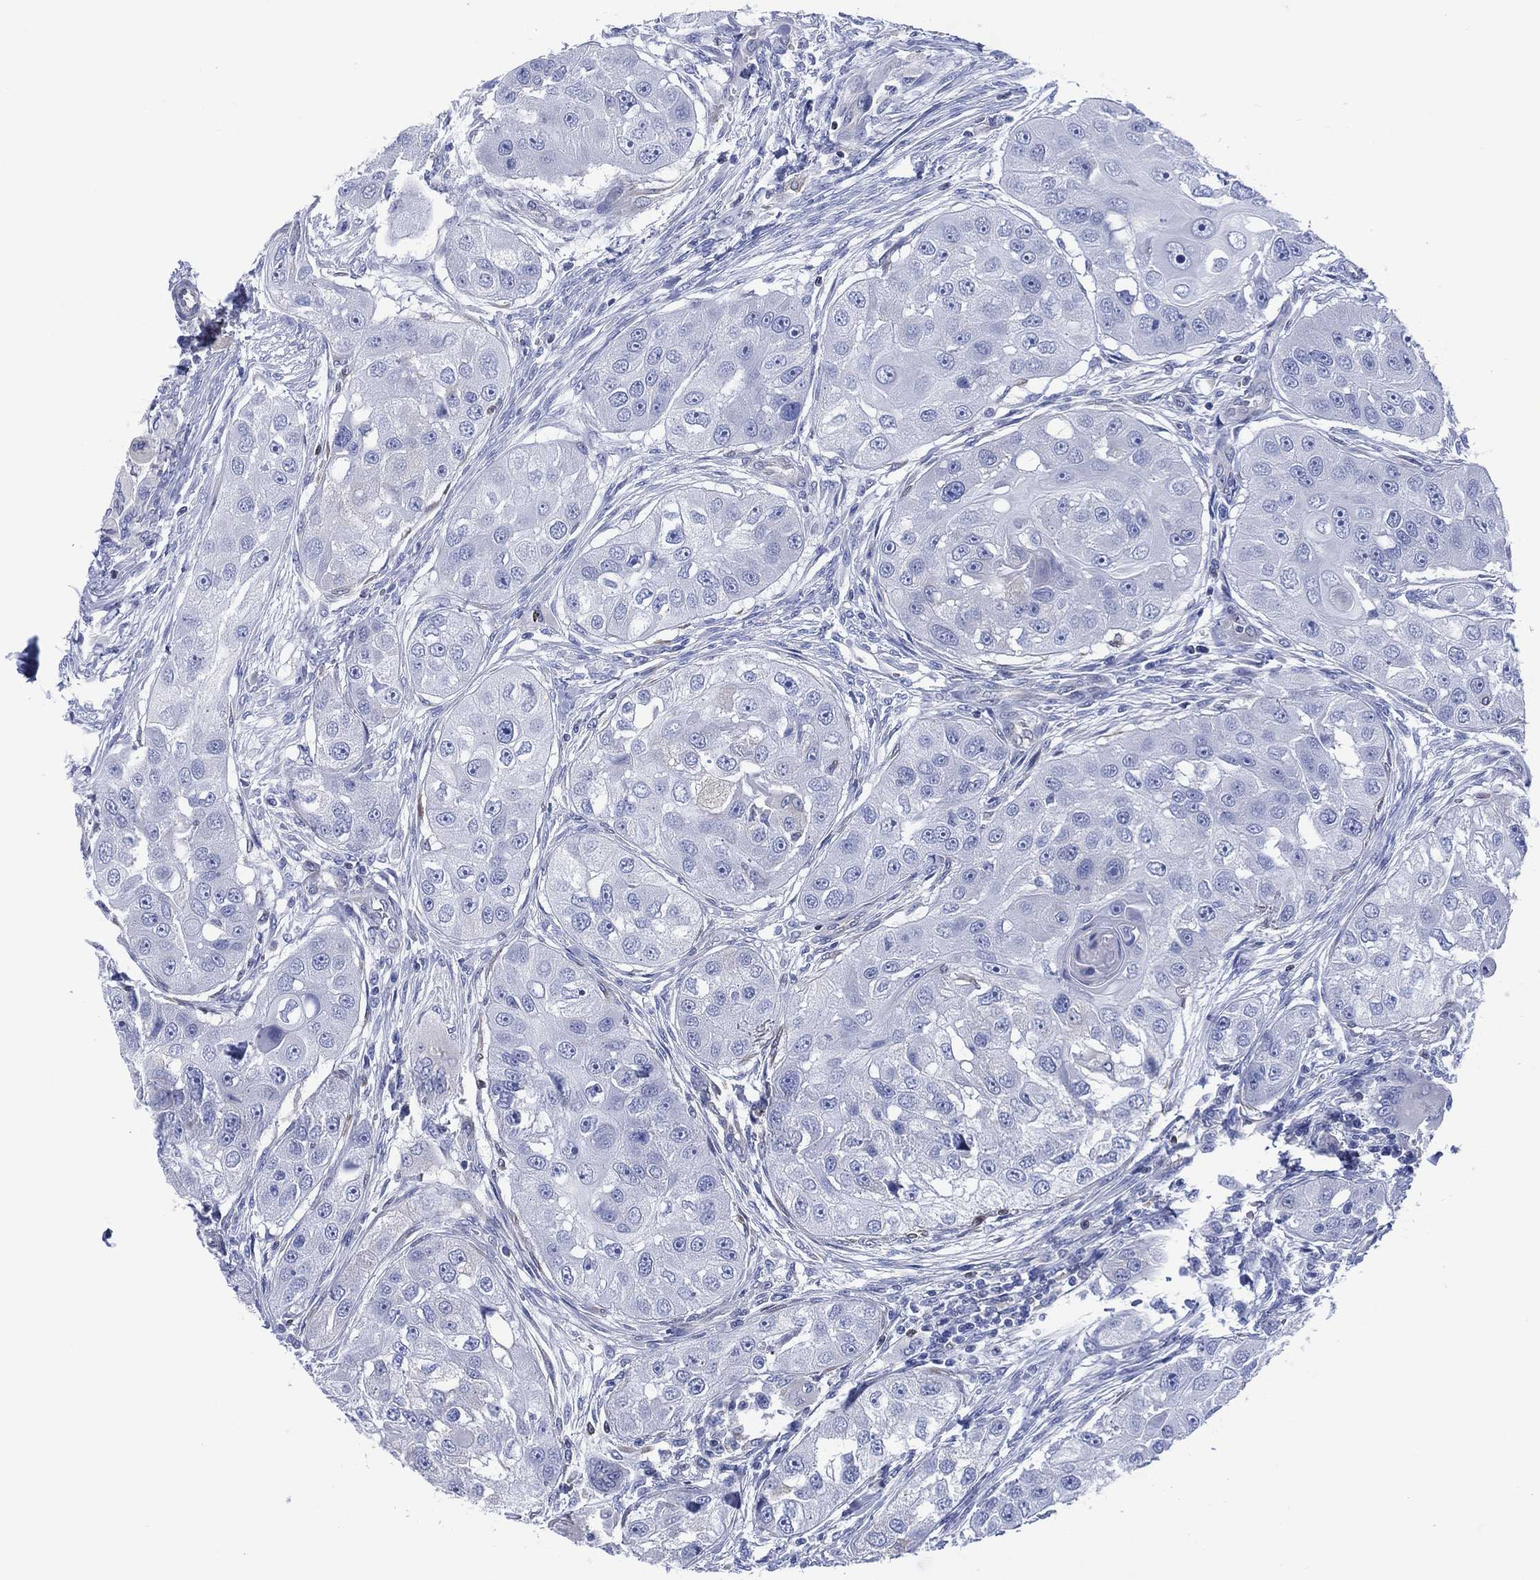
{"staining": {"intensity": "negative", "quantity": "none", "location": "none"}, "tissue": "head and neck cancer", "cell_type": "Tumor cells", "image_type": "cancer", "snomed": [{"axis": "morphology", "description": "Squamous cell carcinoma, NOS"}, {"axis": "topography", "description": "Head-Neck"}], "caption": "An immunohistochemistry micrograph of head and neck cancer (squamous cell carcinoma) is shown. There is no staining in tumor cells of head and neck cancer (squamous cell carcinoma). (DAB (3,3'-diaminobenzidine) immunohistochemistry visualized using brightfield microscopy, high magnification).", "gene": "DDI1", "patient": {"sex": "male", "age": 51}}